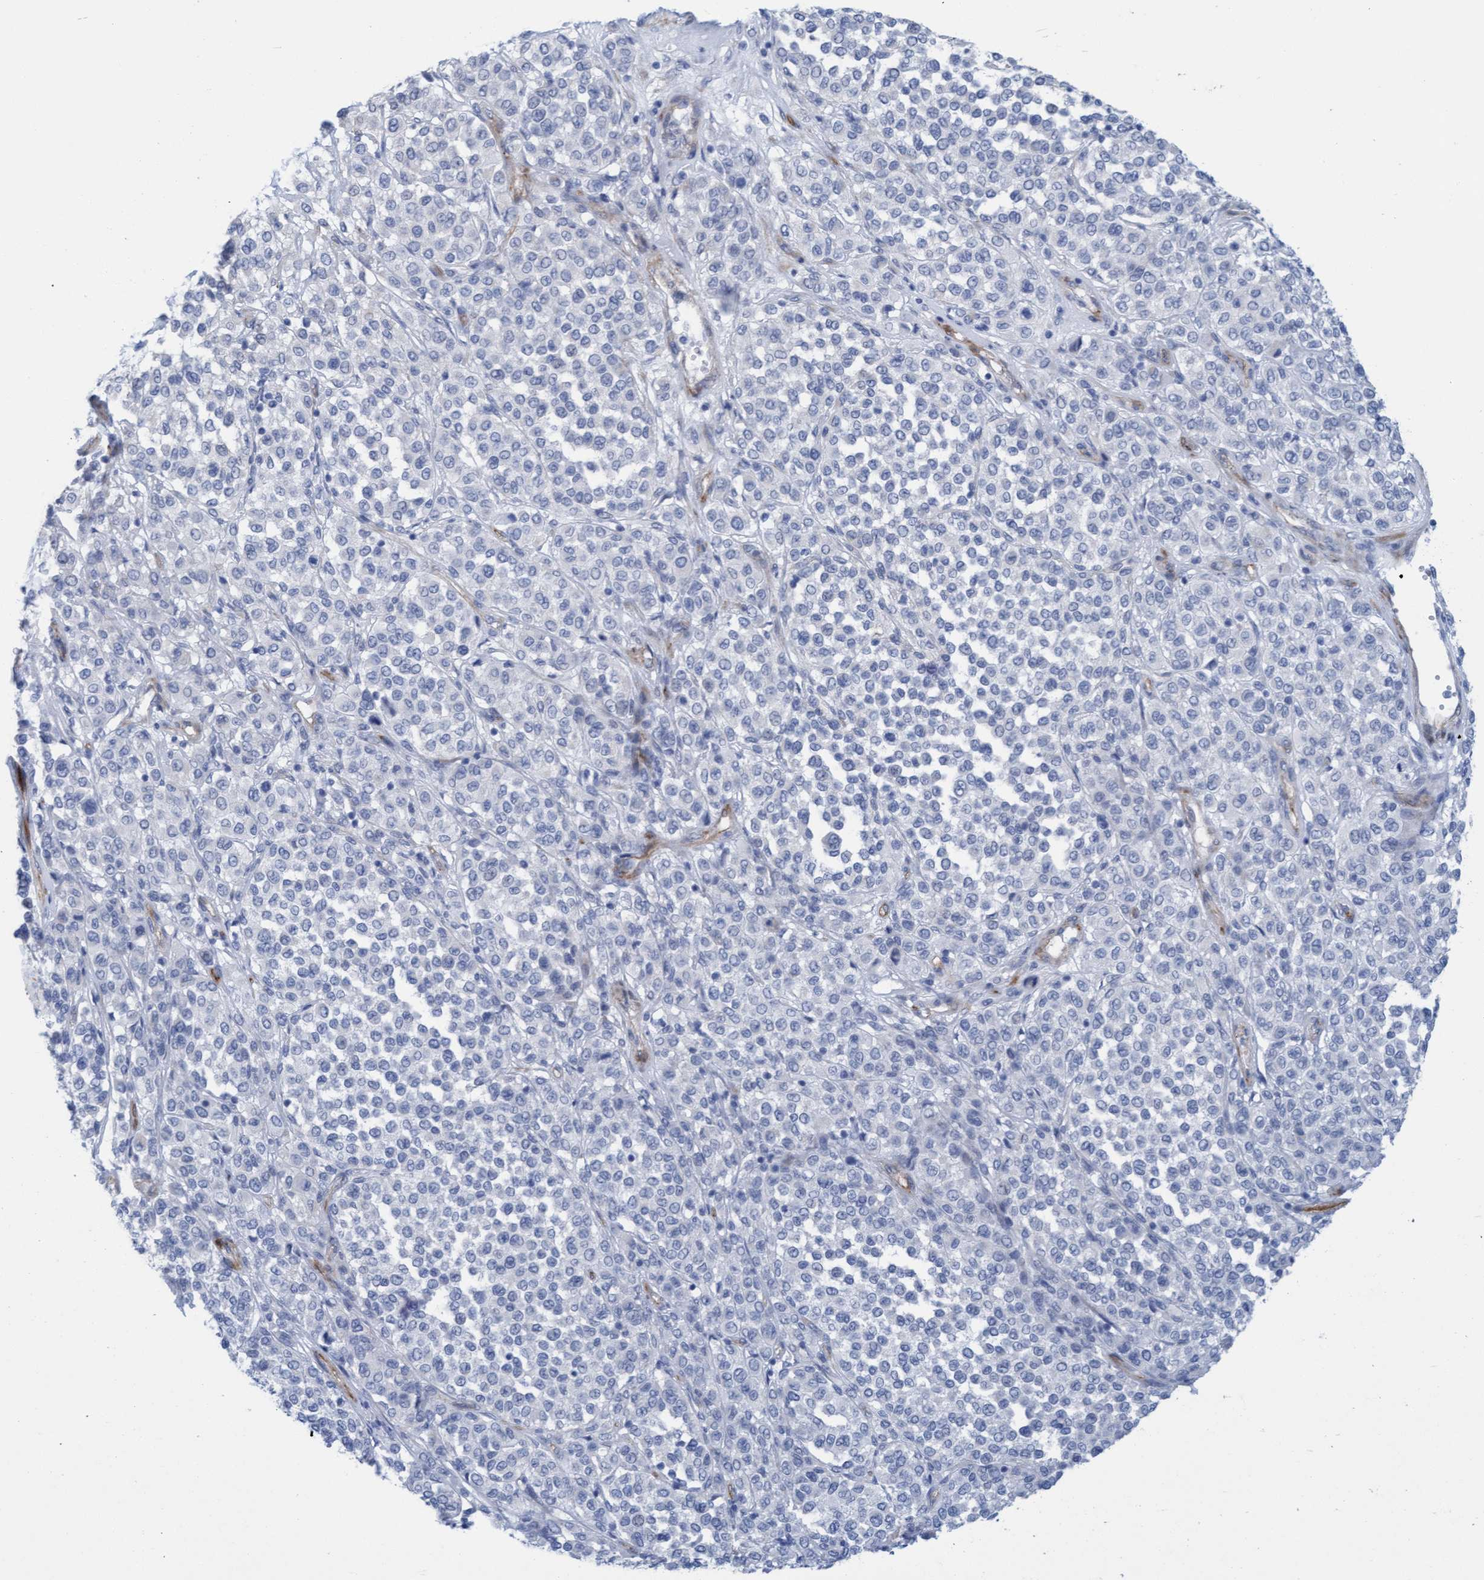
{"staining": {"intensity": "negative", "quantity": "none", "location": "none"}, "tissue": "melanoma", "cell_type": "Tumor cells", "image_type": "cancer", "snomed": [{"axis": "morphology", "description": "Malignant melanoma, Metastatic site"}, {"axis": "topography", "description": "Pancreas"}], "caption": "Immunohistochemical staining of malignant melanoma (metastatic site) reveals no significant positivity in tumor cells. (DAB (3,3'-diaminobenzidine) IHC, high magnification).", "gene": "MTFR1", "patient": {"sex": "female", "age": 30}}